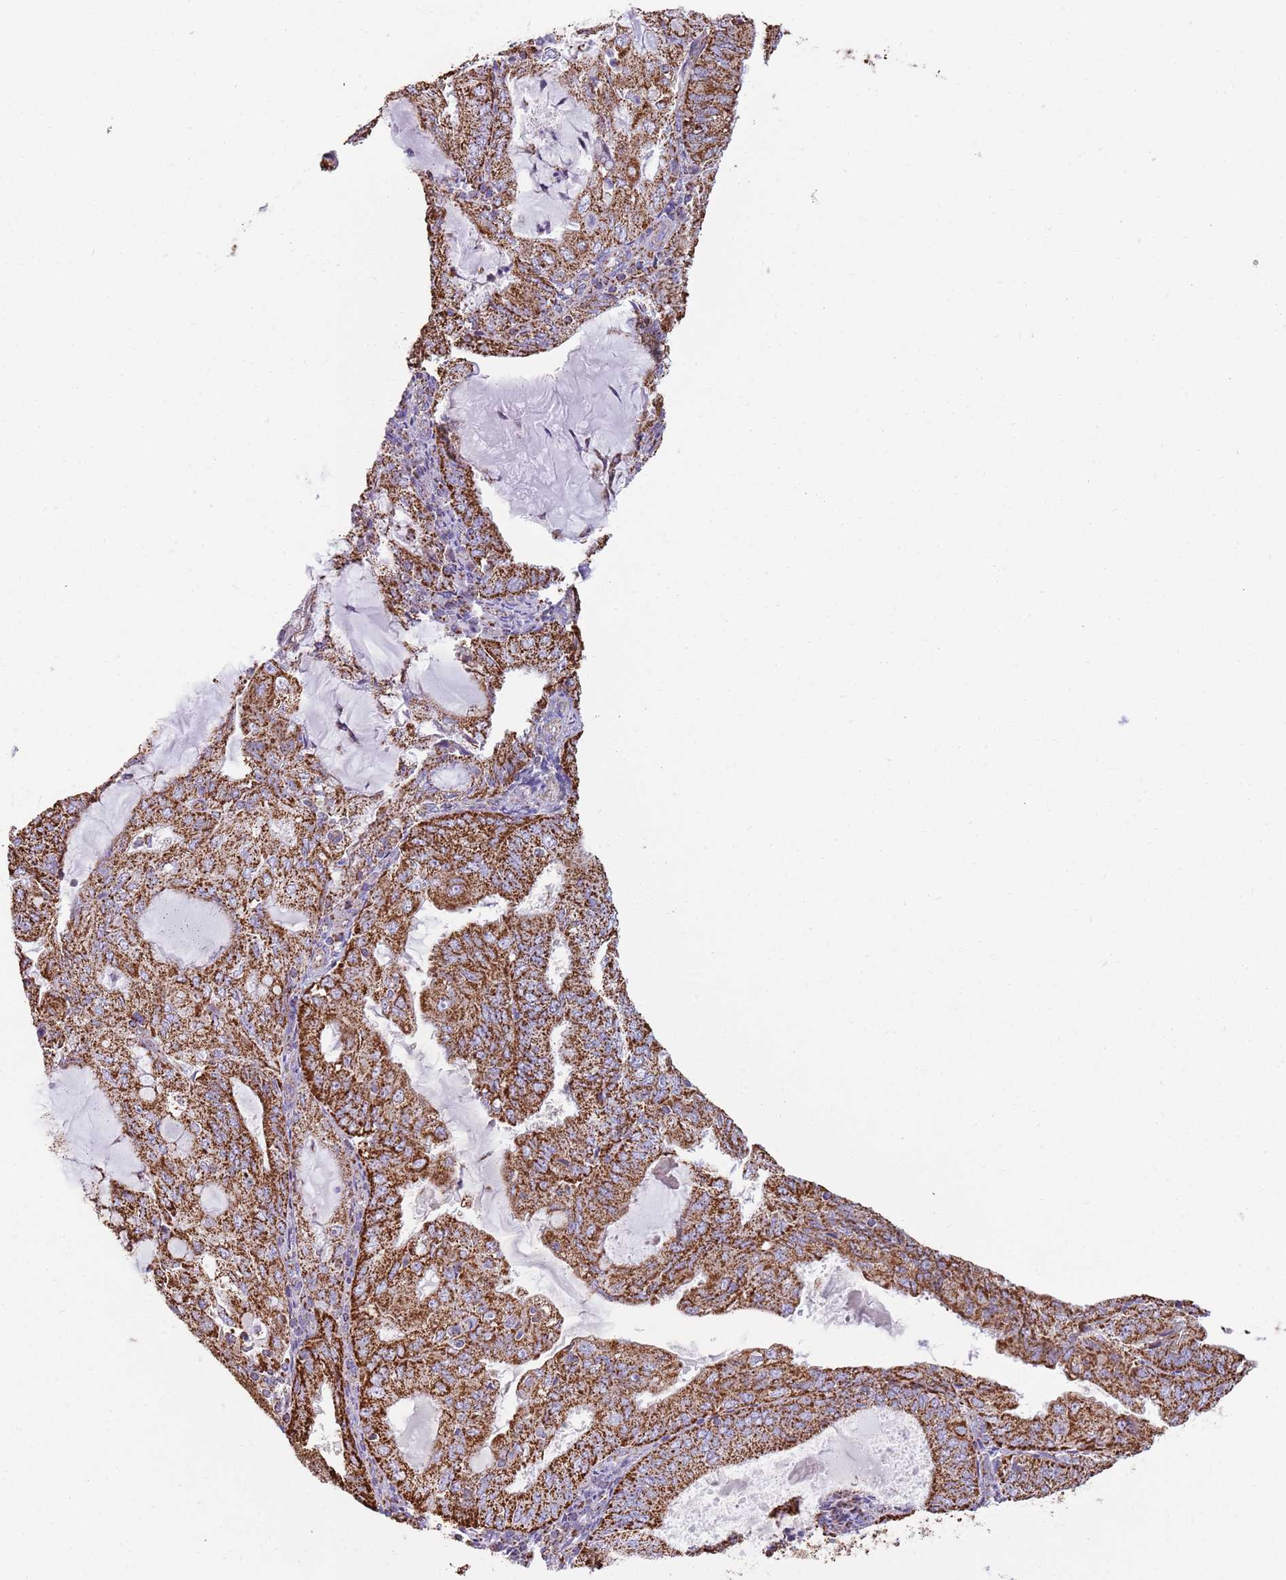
{"staining": {"intensity": "strong", "quantity": ">75%", "location": "cytoplasmic/membranous"}, "tissue": "endometrial cancer", "cell_type": "Tumor cells", "image_type": "cancer", "snomed": [{"axis": "morphology", "description": "Adenocarcinoma, NOS"}, {"axis": "topography", "description": "Endometrium"}], "caption": "High-power microscopy captured an immunohistochemistry micrograph of endometrial cancer, revealing strong cytoplasmic/membranous staining in about >75% of tumor cells.", "gene": "TTLL1", "patient": {"sex": "female", "age": 81}}